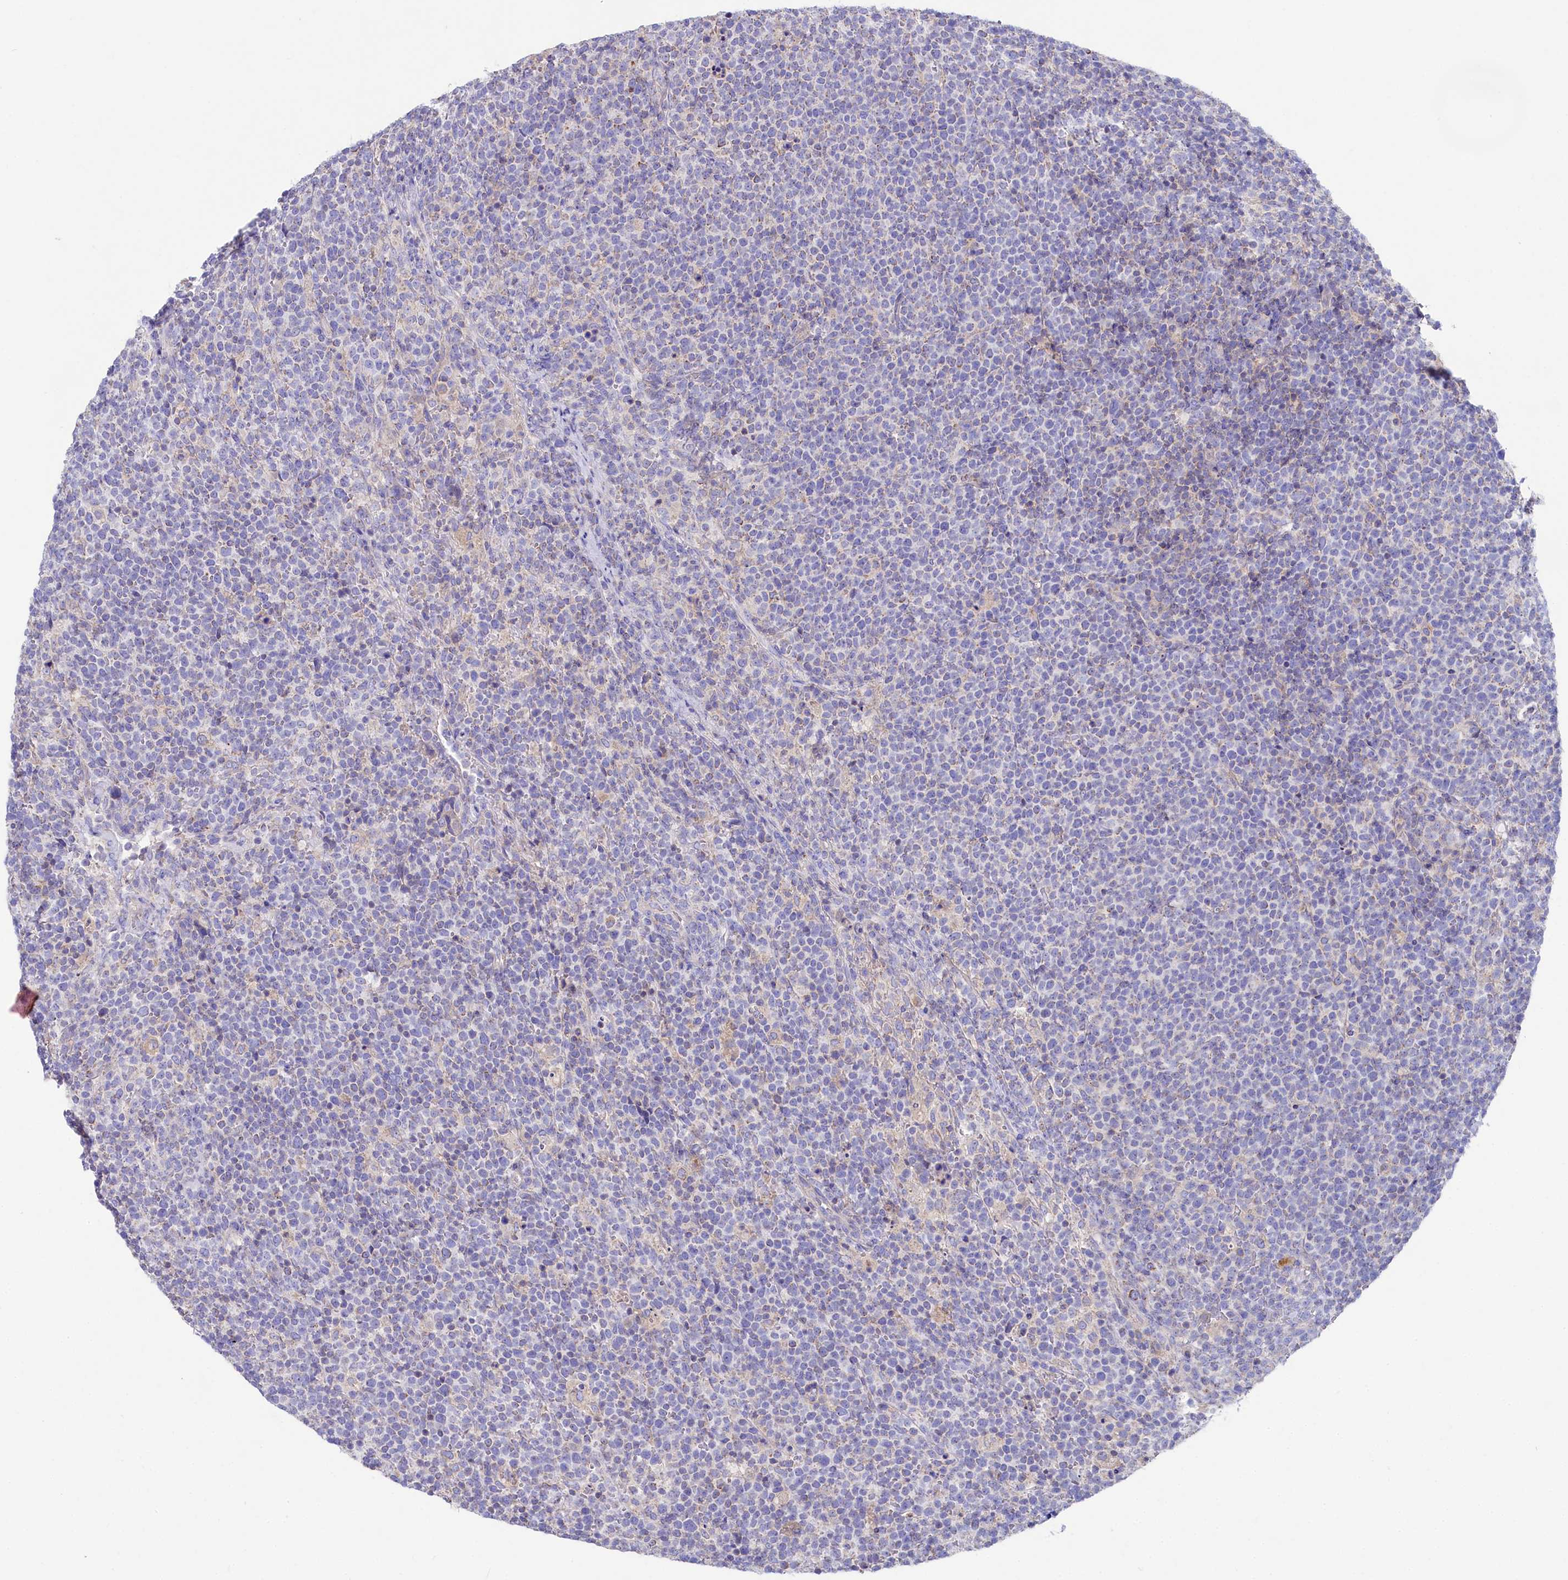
{"staining": {"intensity": "negative", "quantity": "none", "location": "none"}, "tissue": "lymphoma", "cell_type": "Tumor cells", "image_type": "cancer", "snomed": [{"axis": "morphology", "description": "Malignant lymphoma, non-Hodgkin's type, High grade"}, {"axis": "topography", "description": "Lymph node"}], "caption": "Human lymphoma stained for a protein using IHC reveals no expression in tumor cells.", "gene": "VPS26B", "patient": {"sex": "male", "age": 61}}